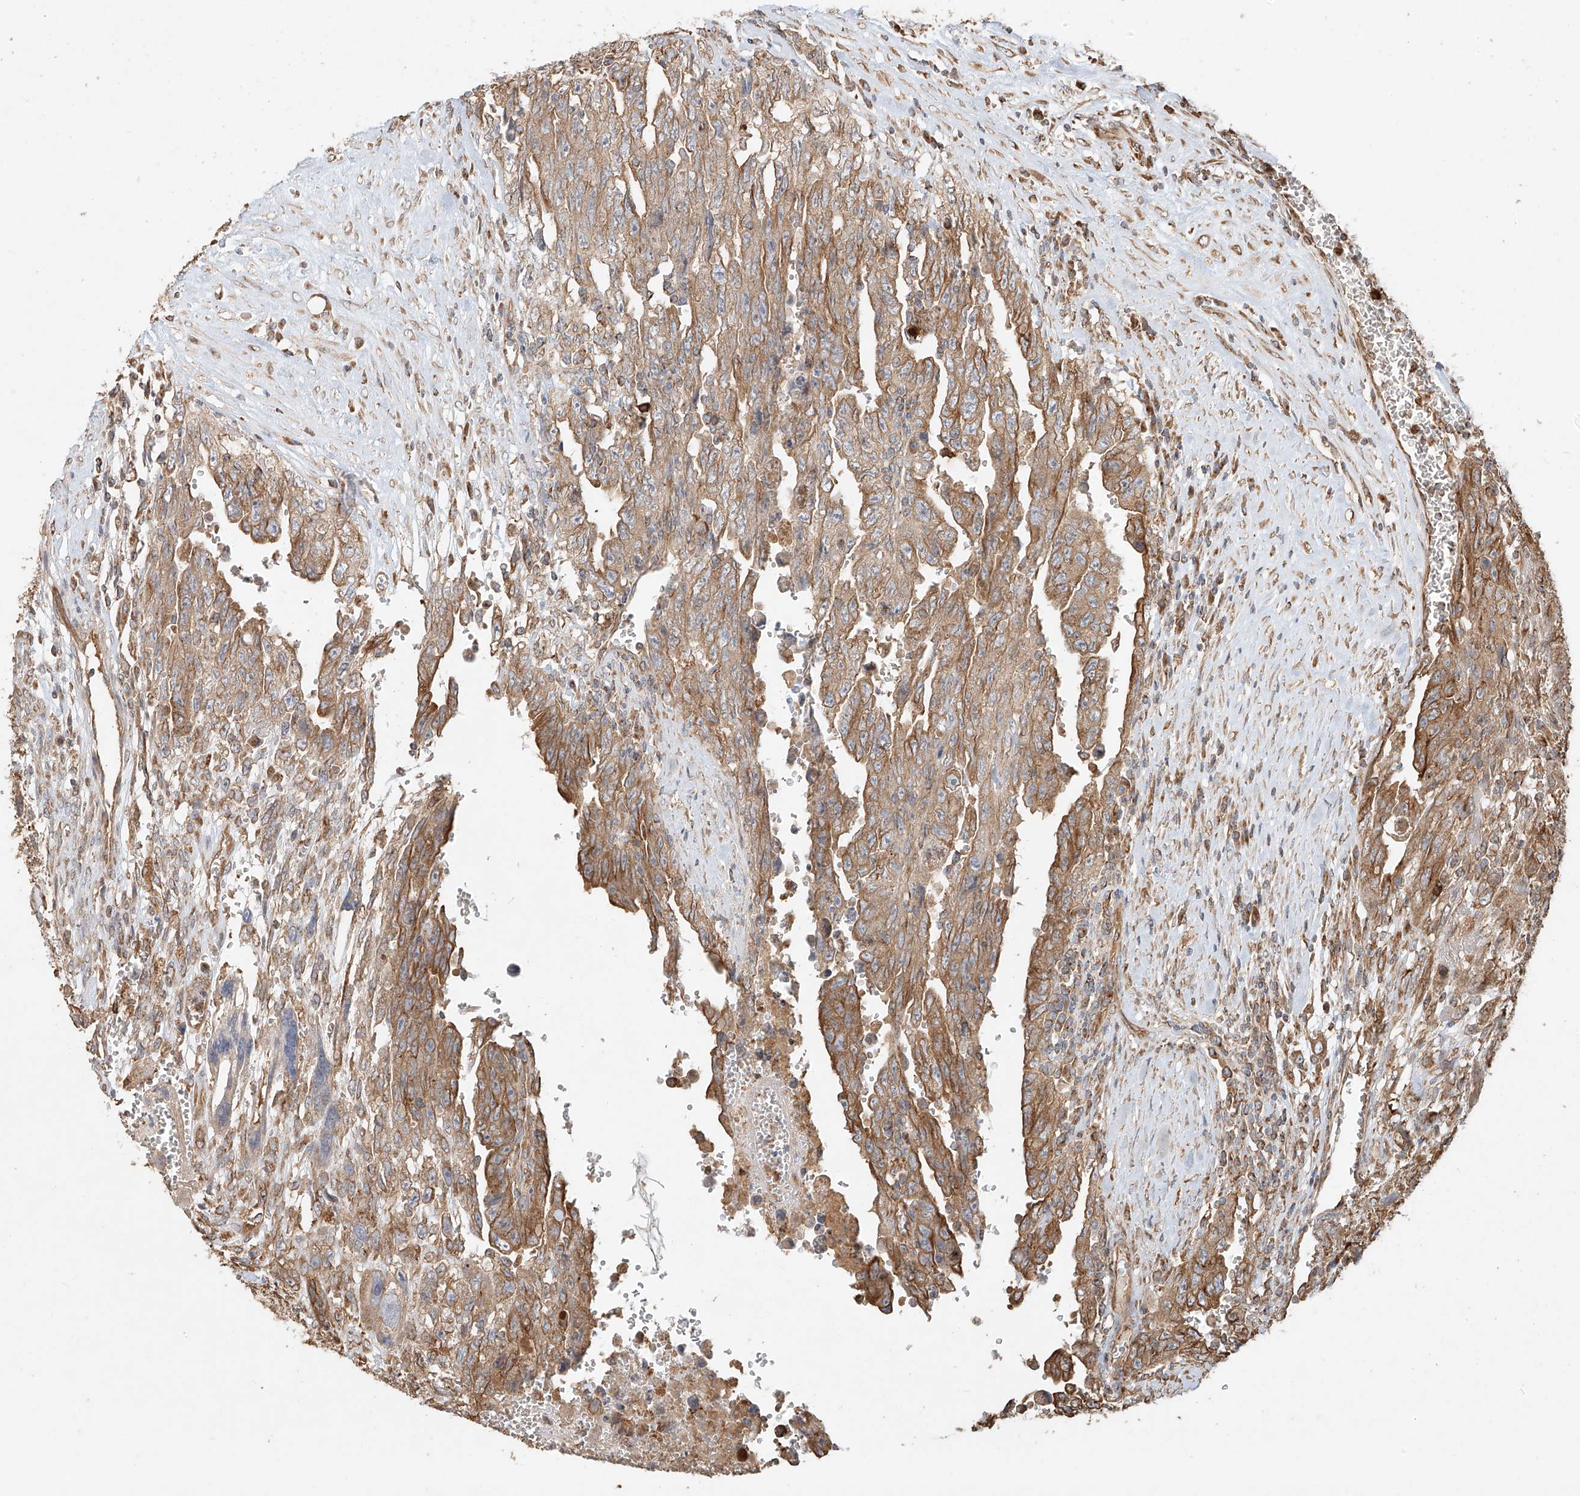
{"staining": {"intensity": "moderate", "quantity": ">75%", "location": "cytoplasmic/membranous"}, "tissue": "testis cancer", "cell_type": "Tumor cells", "image_type": "cancer", "snomed": [{"axis": "morphology", "description": "Carcinoma, Embryonal, NOS"}, {"axis": "topography", "description": "Testis"}], "caption": "Immunohistochemistry (DAB) staining of human testis cancer (embryonal carcinoma) shows moderate cytoplasmic/membranous protein positivity in approximately >75% of tumor cells.", "gene": "EFNB1", "patient": {"sex": "male", "age": 28}}